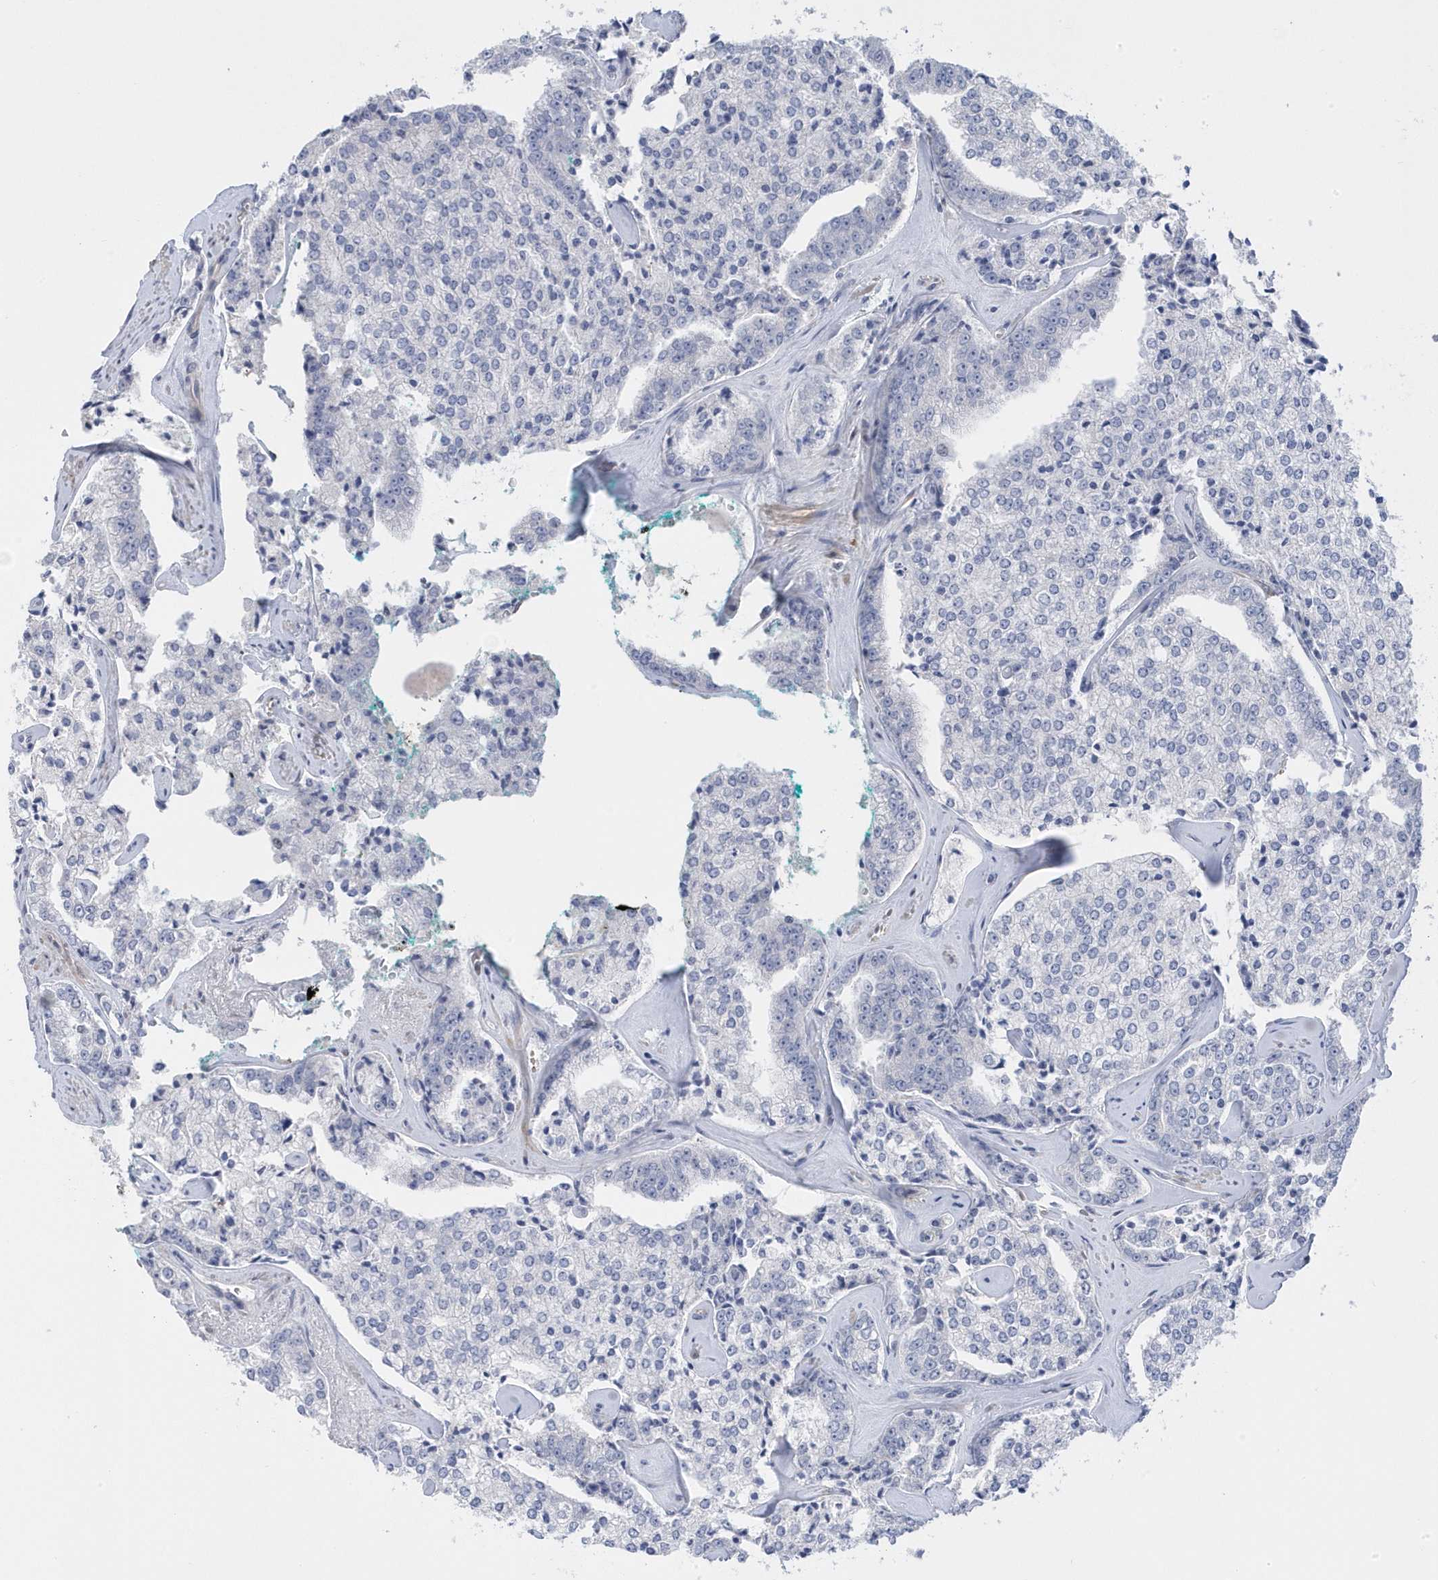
{"staining": {"intensity": "negative", "quantity": "none", "location": "none"}, "tissue": "prostate cancer", "cell_type": "Tumor cells", "image_type": "cancer", "snomed": [{"axis": "morphology", "description": "Adenocarcinoma, High grade"}, {"axis": "topography", "description": "Prostate"}], "caption": "This image is of prostate cancer (high-grade adenocarcinoma) stained with immunohistochemistry to label a protein in brown with the nuclei are counter-stained blue. There is no staining in tumor cells.", "gene": "GTPBP6", "patient": {"sex": "male", "age": 71}}